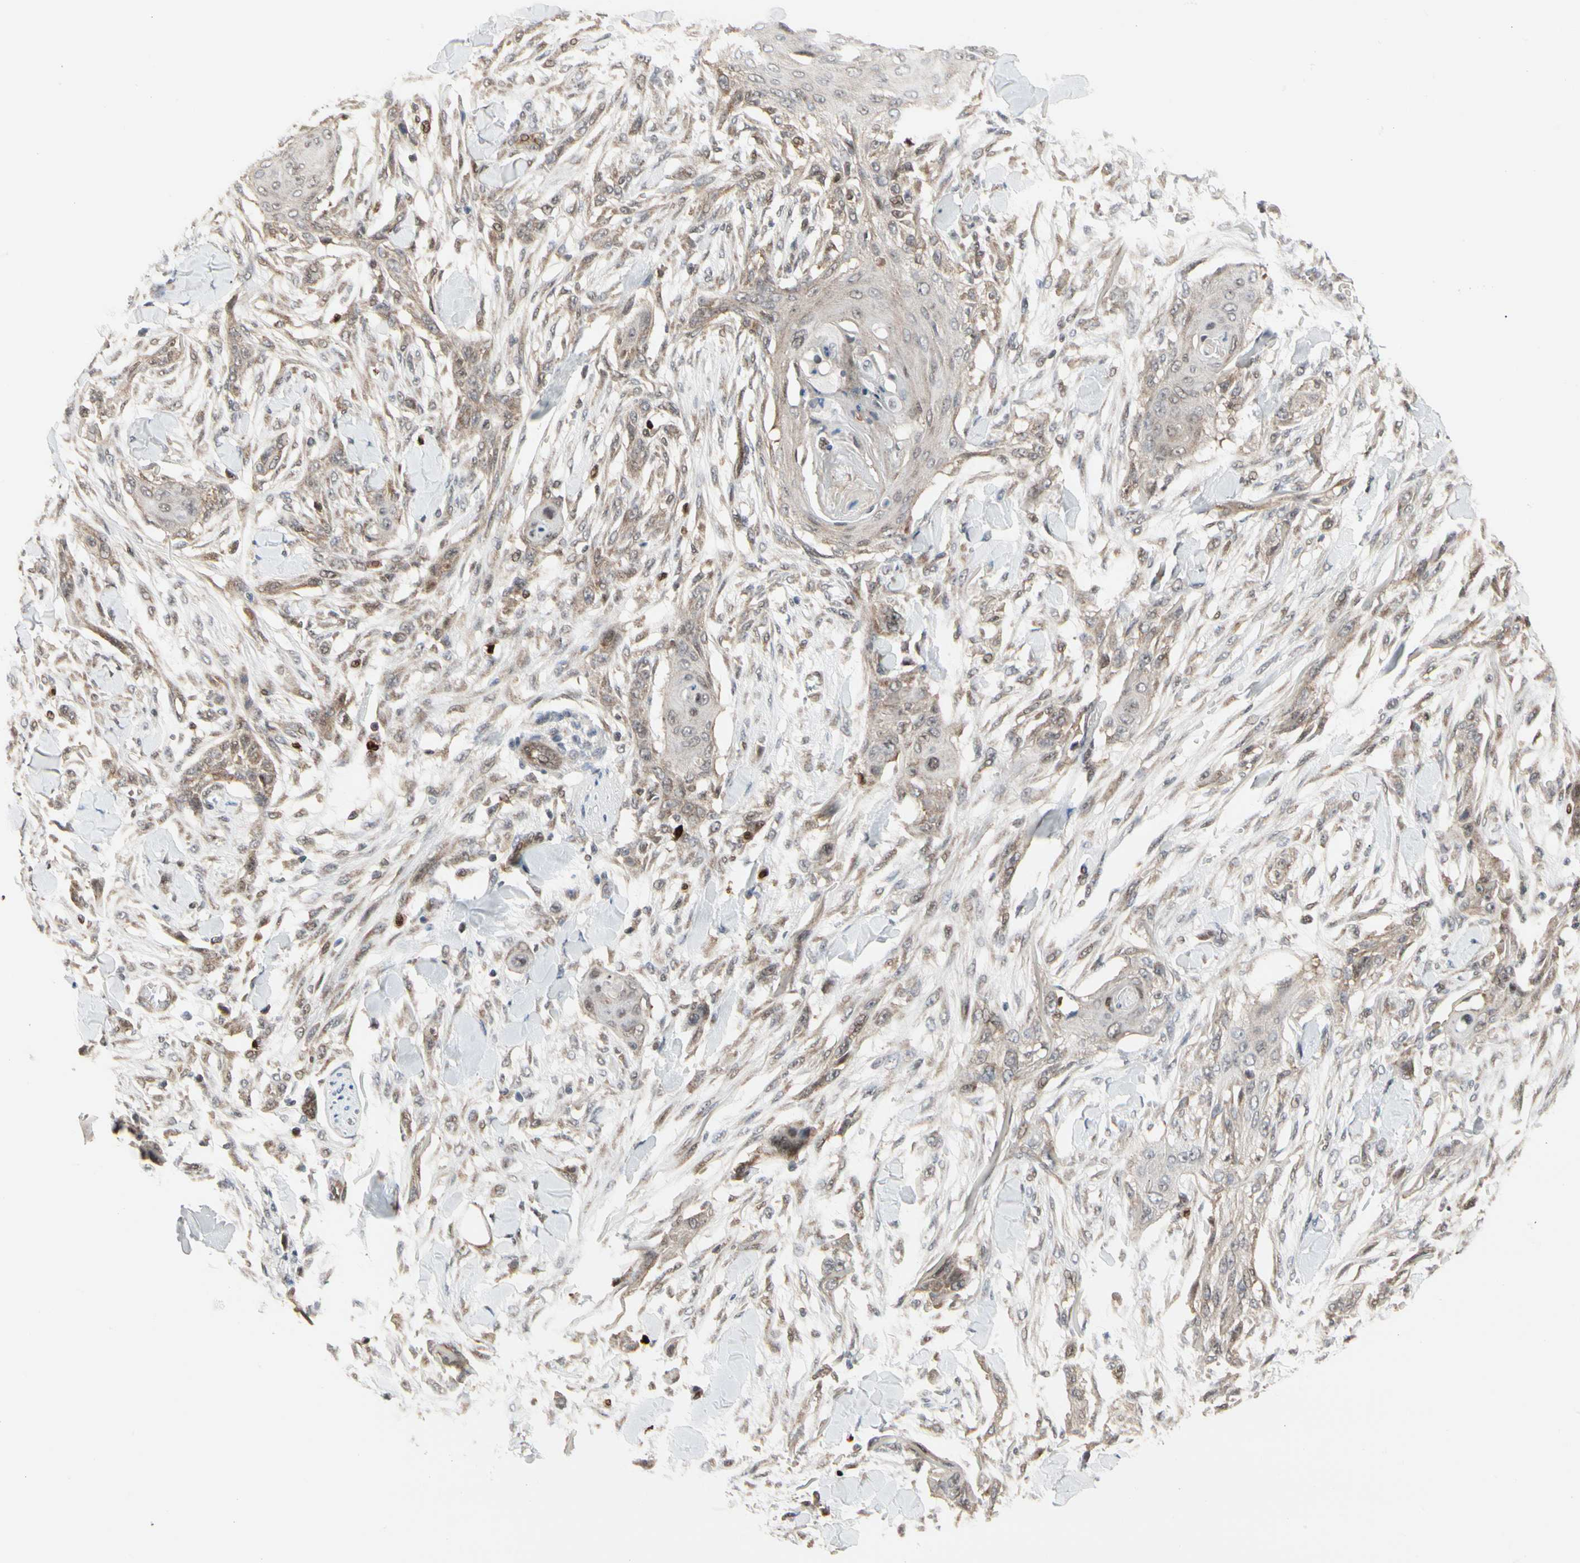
{"staining": {"intensity": "weak", "quantity": ">75%", "location": "cytoplasmic/membranous"}, "tissue": "skin cancer", "cell_type": "Tumor cells", "image_type": "cancer", "snomed": [{"axis": "morphology", "description": "Squamous cell carcinoma, NOS"}, {"axis": "topography", "description": "Skin"}], "caption": "There is low levels of weak cytoplasmic/membranous positivity in tumor cells of skin squamous cell carcinoma, as demonstrated by immunohistochemical staining (brown color).", "gene": "CDK5", "patient": {"sex": "female", "age": 59}}